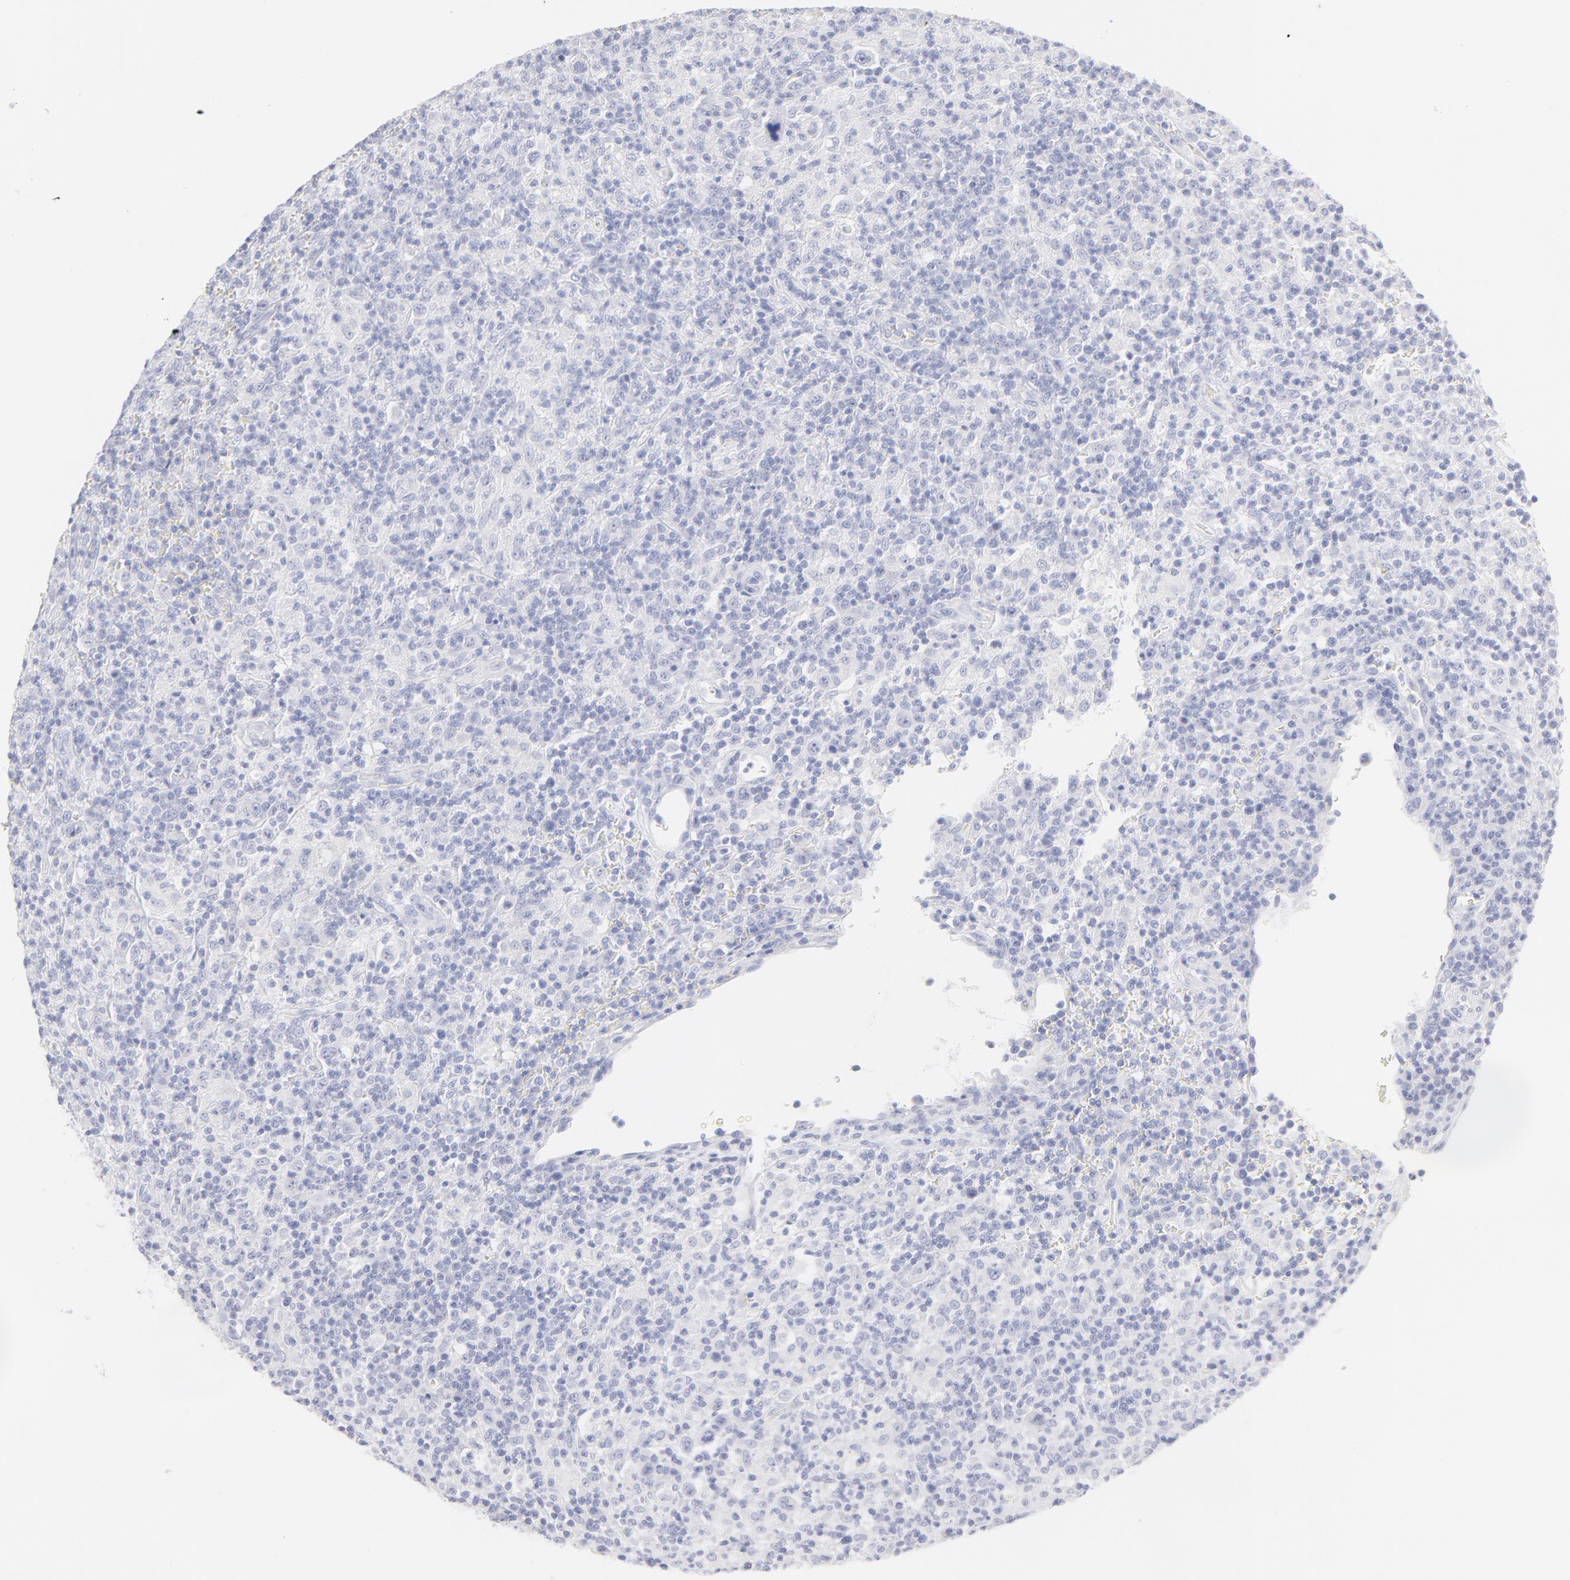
{"staining": {"intensity": "negative", "quantity": "none", "location": "none"}, "tissue": "lymphoma", "cell_type": "Tumor cells", "image_type": "cancer", "snomed": [{"axis": "morphology", "description": "Hodgkin's disease, NOS"}, {"axis": "topography", "description": "Lymph node"}], "caption": "Hodgkin's disease stained for a protein using immunohistochemistry shows no positivity tumor cells.", "gene": "ELF3", "patient": {"sex": "male", "age": 65}}